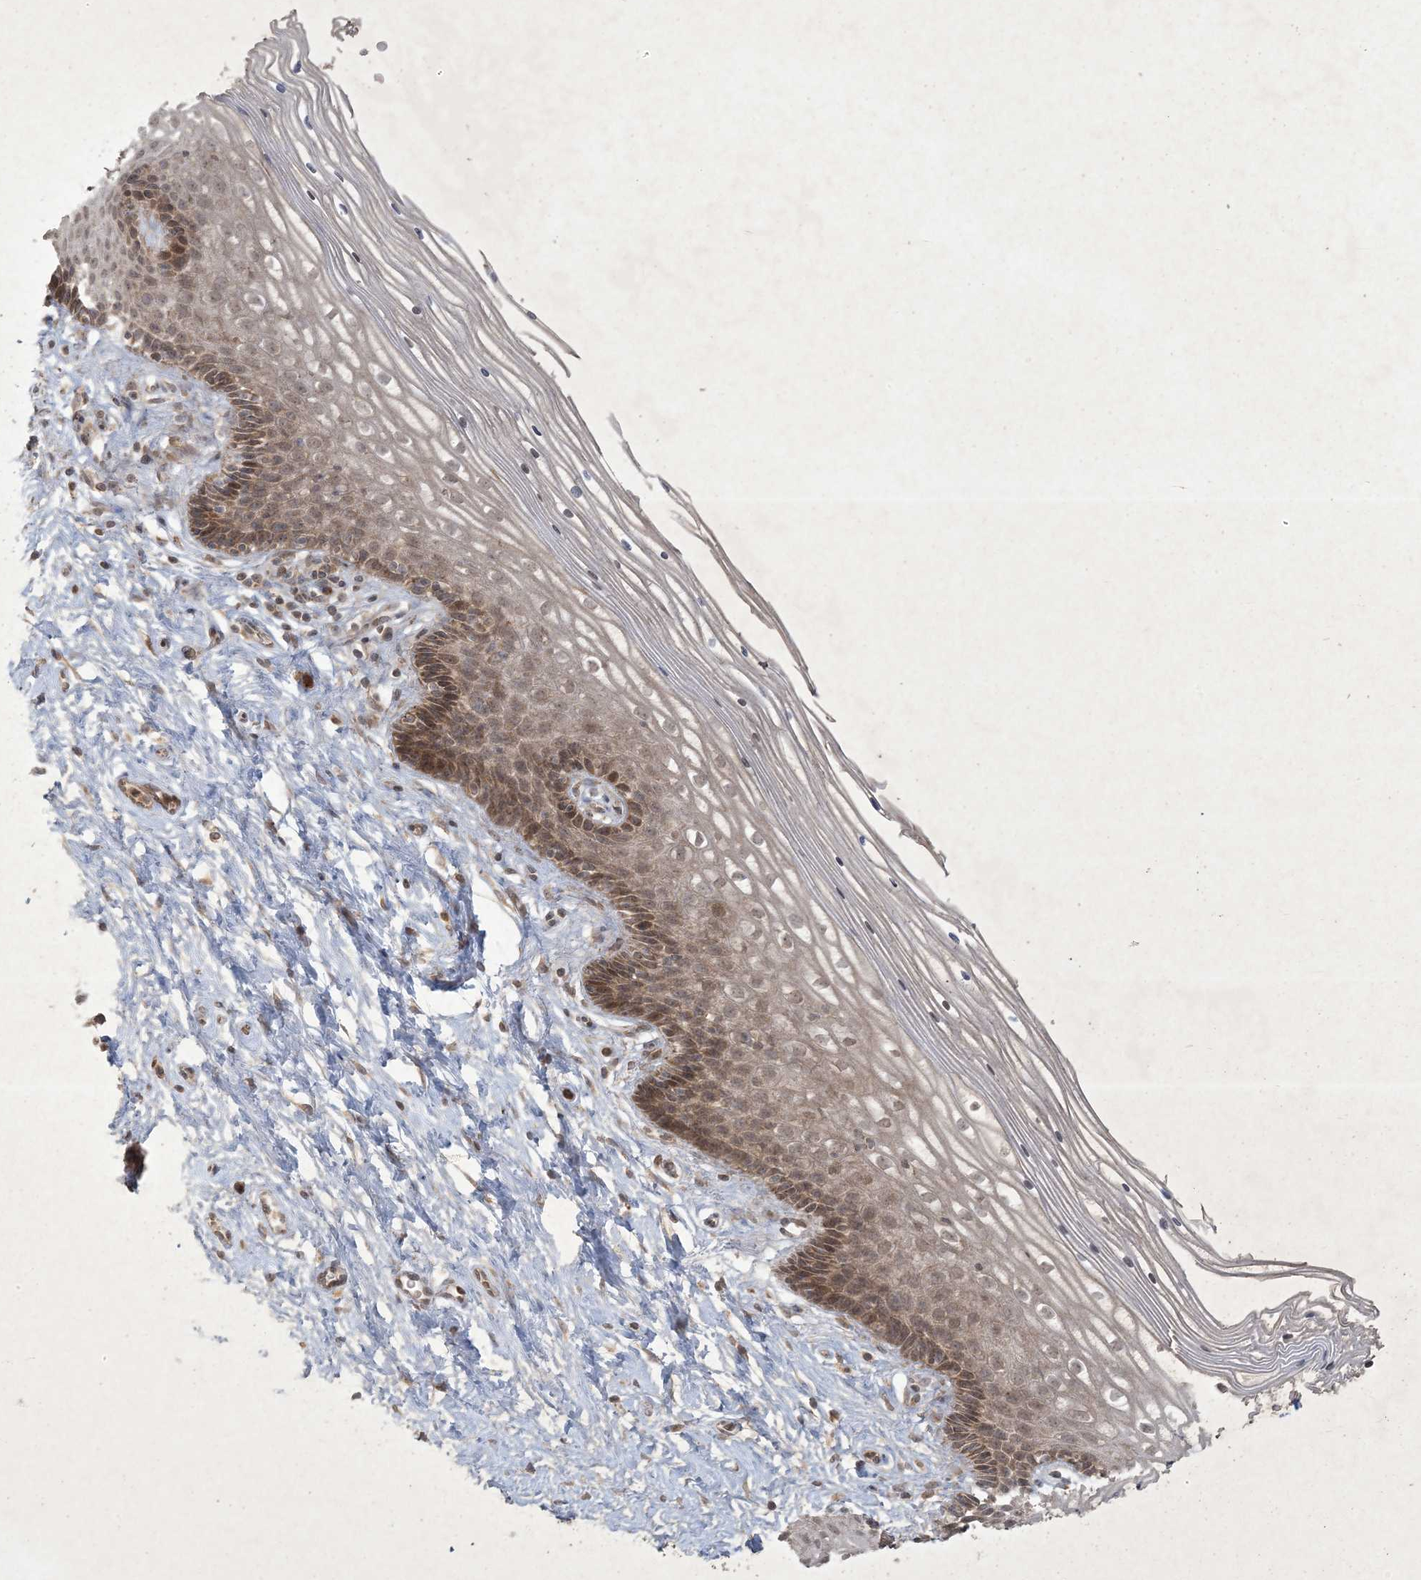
{"staining": {"intensity": "moderate", "quantity": "25%-75%", "location": "cytoplasmic/membranous,nuclear"}, "tissue": "cervix", "cell_type": "Glandular cells", "image_type": "normal", "snomed": [{"axis": "morphology", "description": "Normal tissue, NOS"}, {"axis": "topography", "description": "Cervix"}], "caption": "Immunohistochemistry (IHC) image of normal cervix: human cervix stained using immunohistochemistry exhibits medium levels of moderate protein expression localized specifically in the cytoplasmic/membranous,nuclear of glandular cells, appearing as a cytoplasmic/membranous,nuclear brown color.", "gene": "NRBP2", "patient": {"sex": "female", "age": 33}}